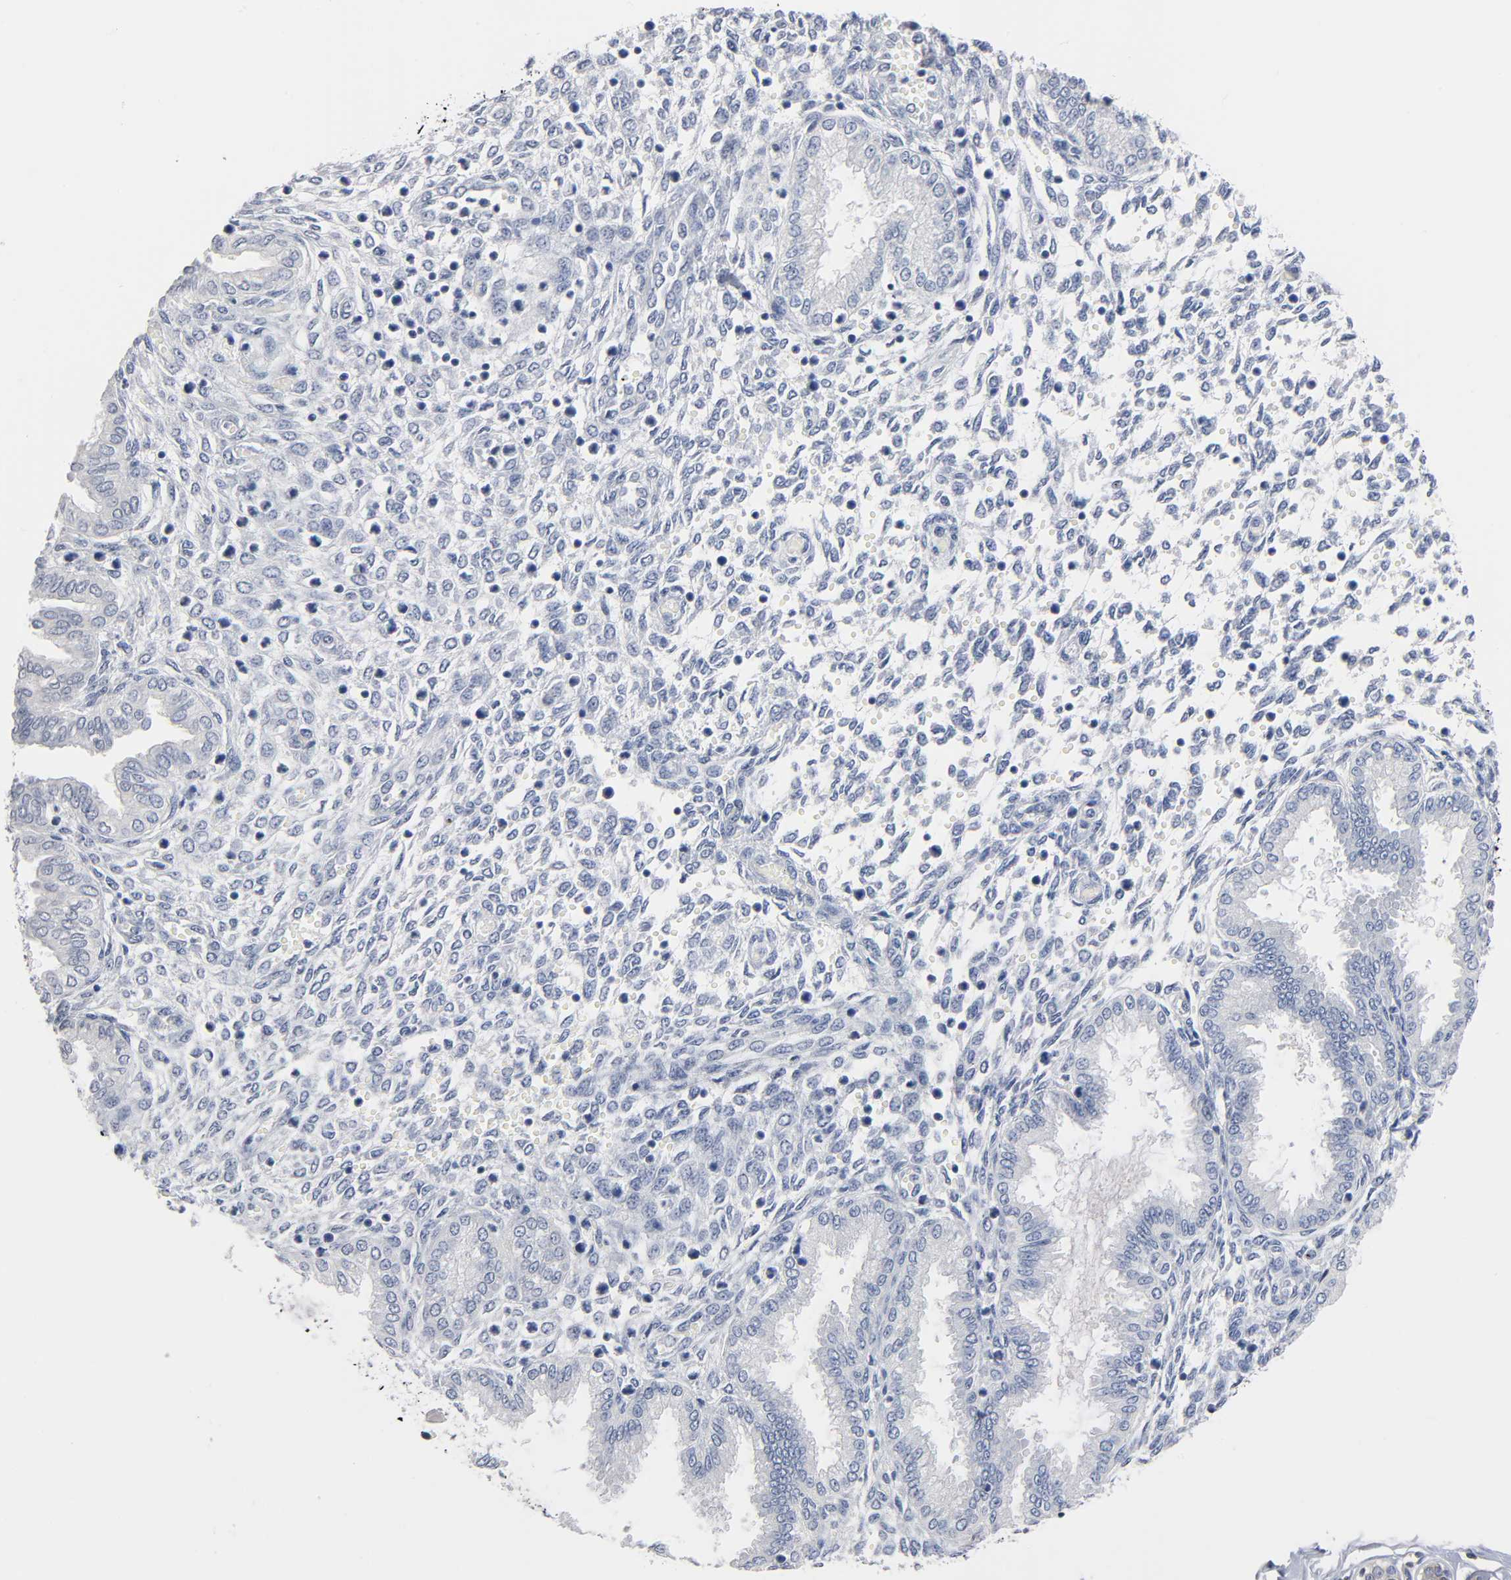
{"staining": {"intensity": "negative", "quantity": "none", "location": "none"}, "tissue": "endometrium", "cell_type": "Cells in endometrial stroma", "image_type": "normal", "snomed": [{"axis": "morphology", "description": "Normal tissue, NOS"}, {"axis": "topography", "description": "Endometrium"}], "caption": "This histopathology image is of normal endometrium stained with IHC to label a protein in brown with the nuclei are counter-stained blue. There is no staining in cells in endometrial stroma.", "gene": "NFATC1", "patient": {"sex": "female", "age": 33}}